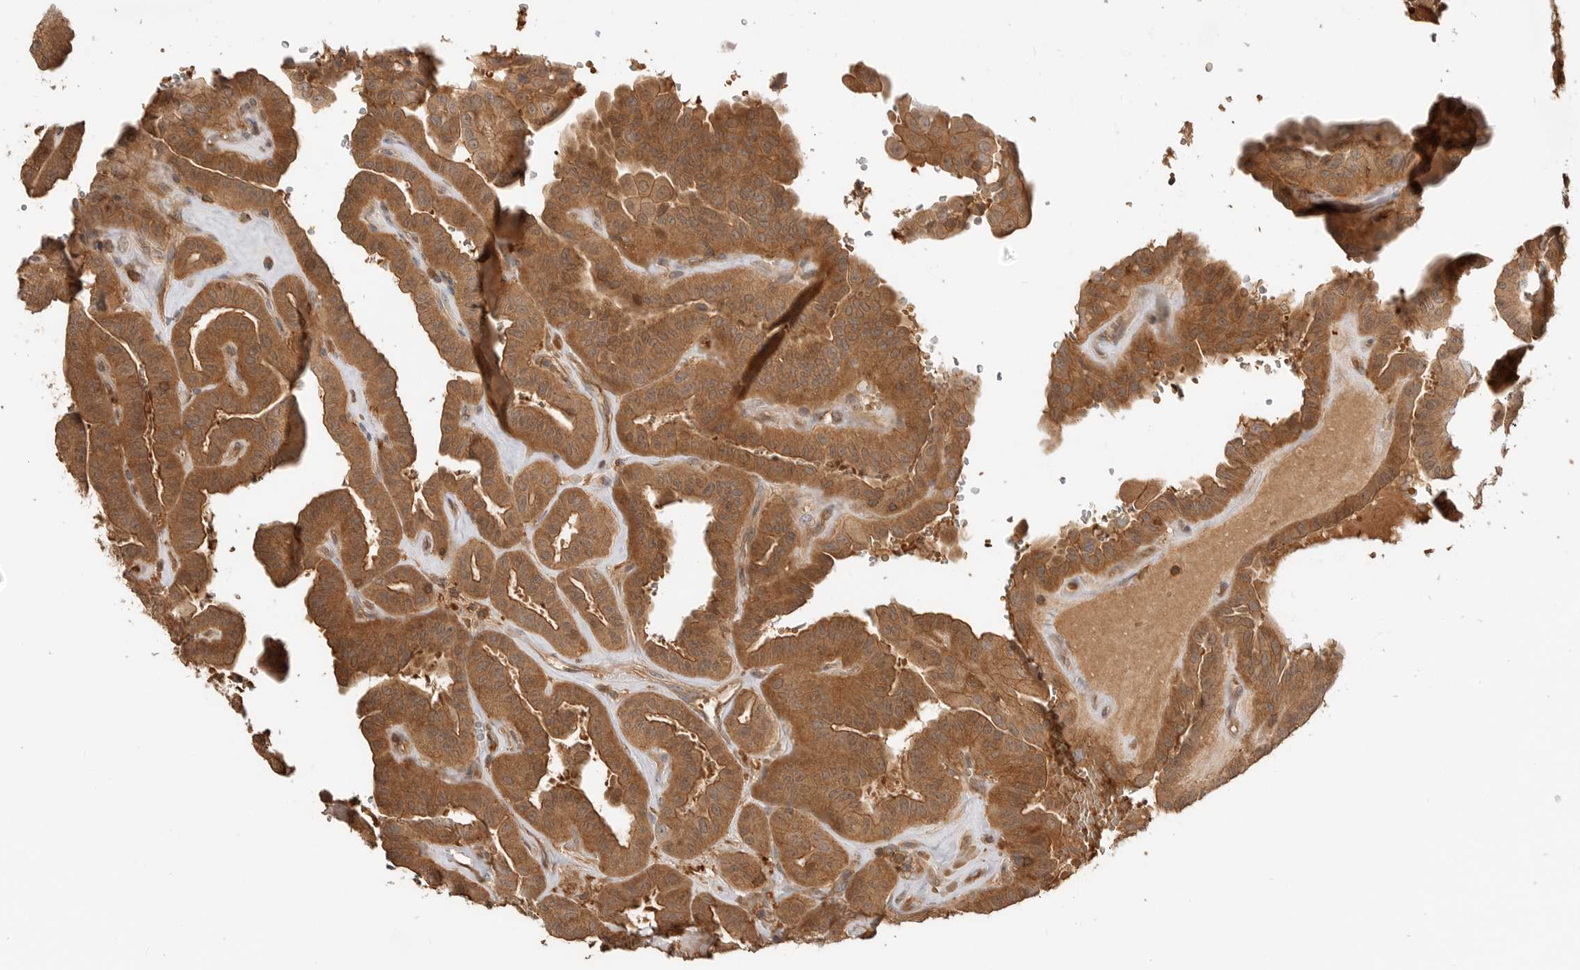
{"staining": {"intensity": "strong", "quantity": ">75%", "location": "cytoplasmic/membranous"}, "tissue": "thyroid cancer", "cell_type": "Tumor cells", "image_type": "cancer", "snomed": [{"axis": "morphology", "description": "Papillary adenocarcinoma, NOS"}, {"axis": "topography", "description": "Thyroid gland"}], "caption": "Protein expression analysis of human thyroid papillary adenocarcinoma reveals strong cytoplasmic/membranous staining in about >75% of tumor cells.", "gene": "CLDN12", "patient": {"sex": "male", "age": 77}}